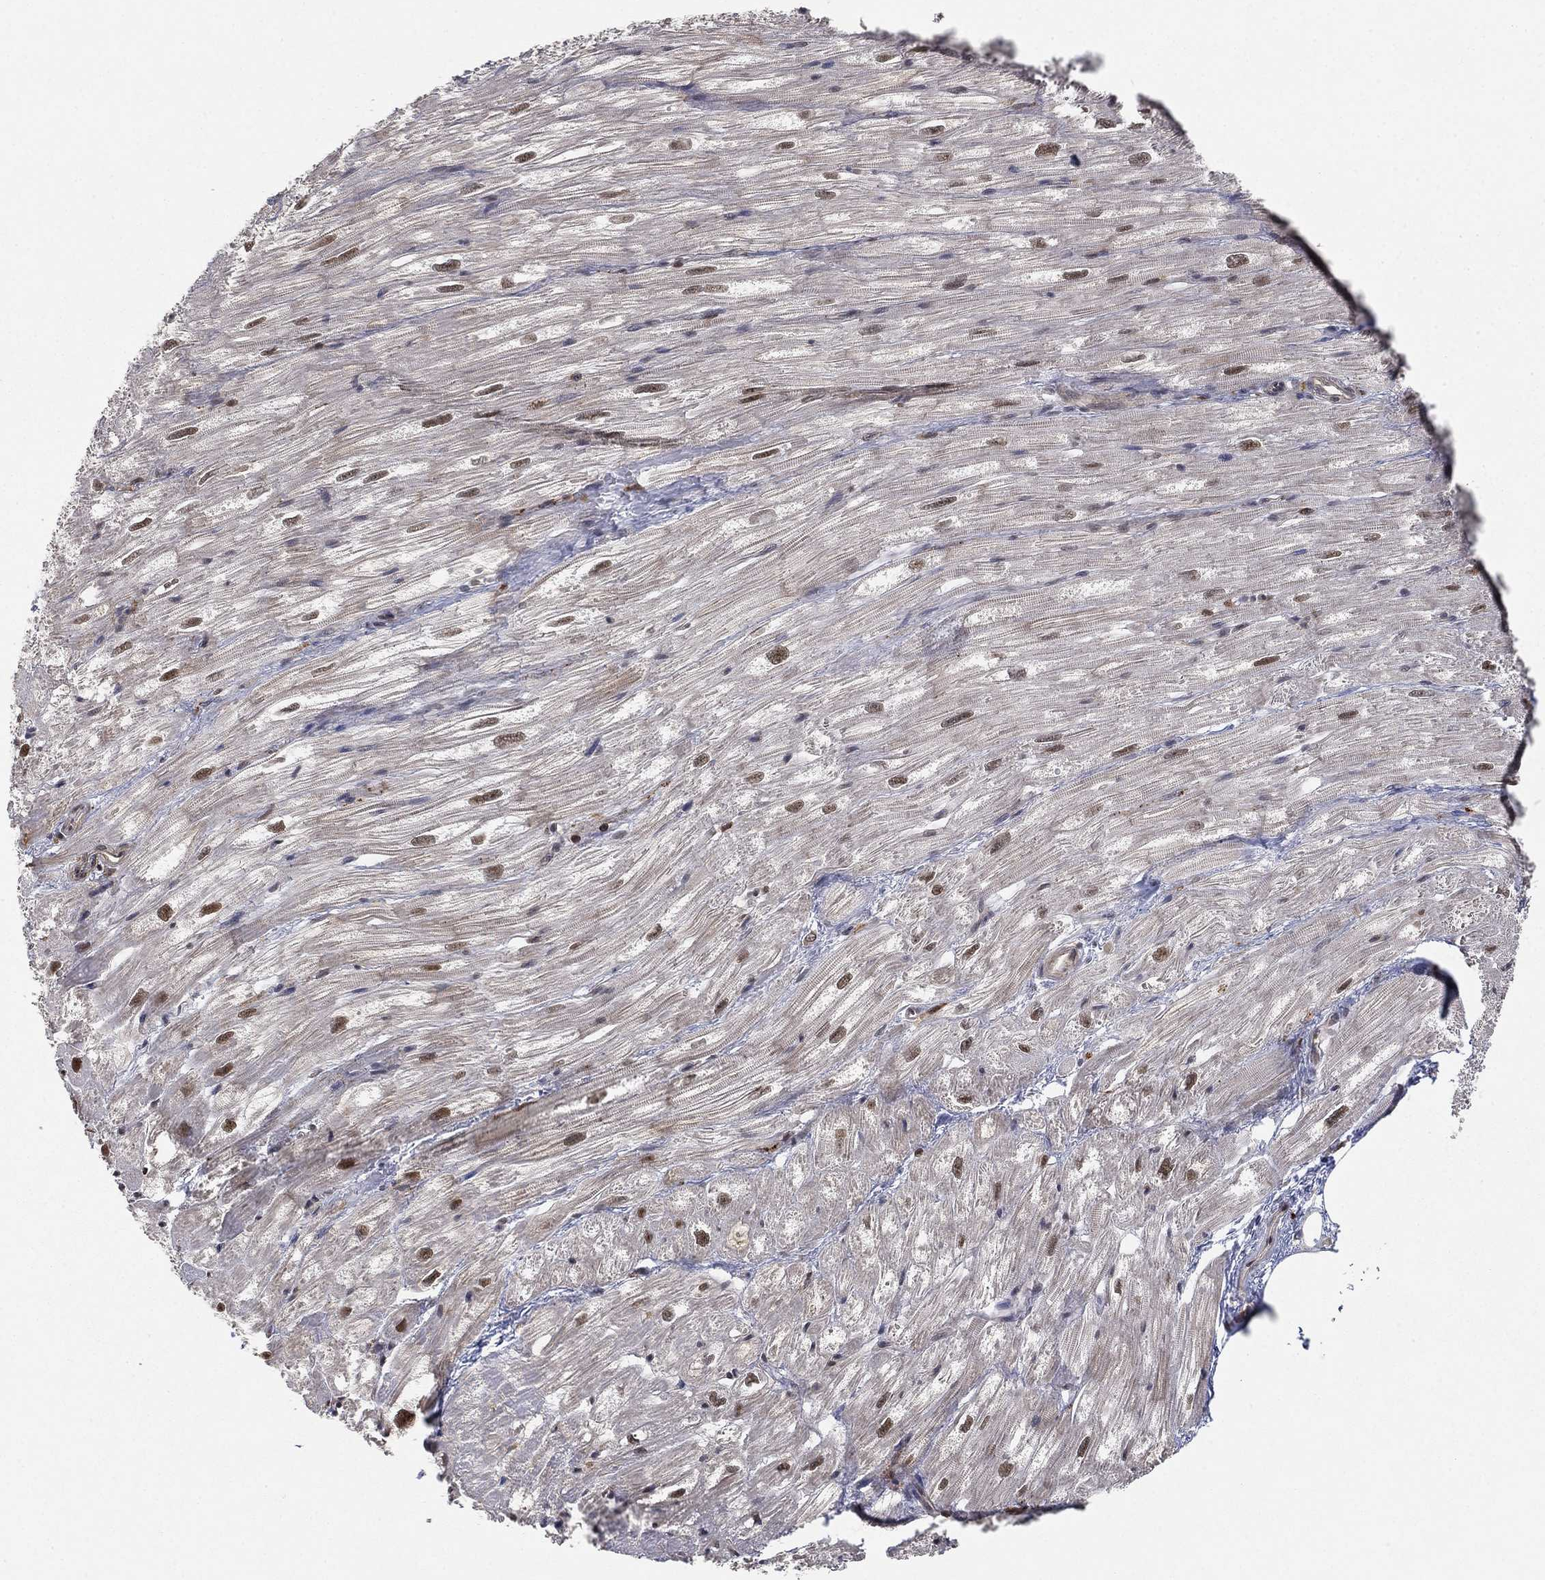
{"staining": {"intensity": "moderate", "quantity": "<25%", "location": "nuclear"}, "tissue": "heart muscle", "cell_type": "Cardiomyocytes", "image_type": "normal", "snomed": [{"axis": "morphology", "description": "Normal tissue, NOS"}, {"axis": "topography", "description": "Heart"}], "caption": "A low amount of moderate nuclear positivity is identified in approximately <25% of cardiomyocytes in normal heart muscle. (IHC, brightfield microscopy, high magnification).", "gene": "WDR26", "patient": {"sex": "male", "age": 62}}